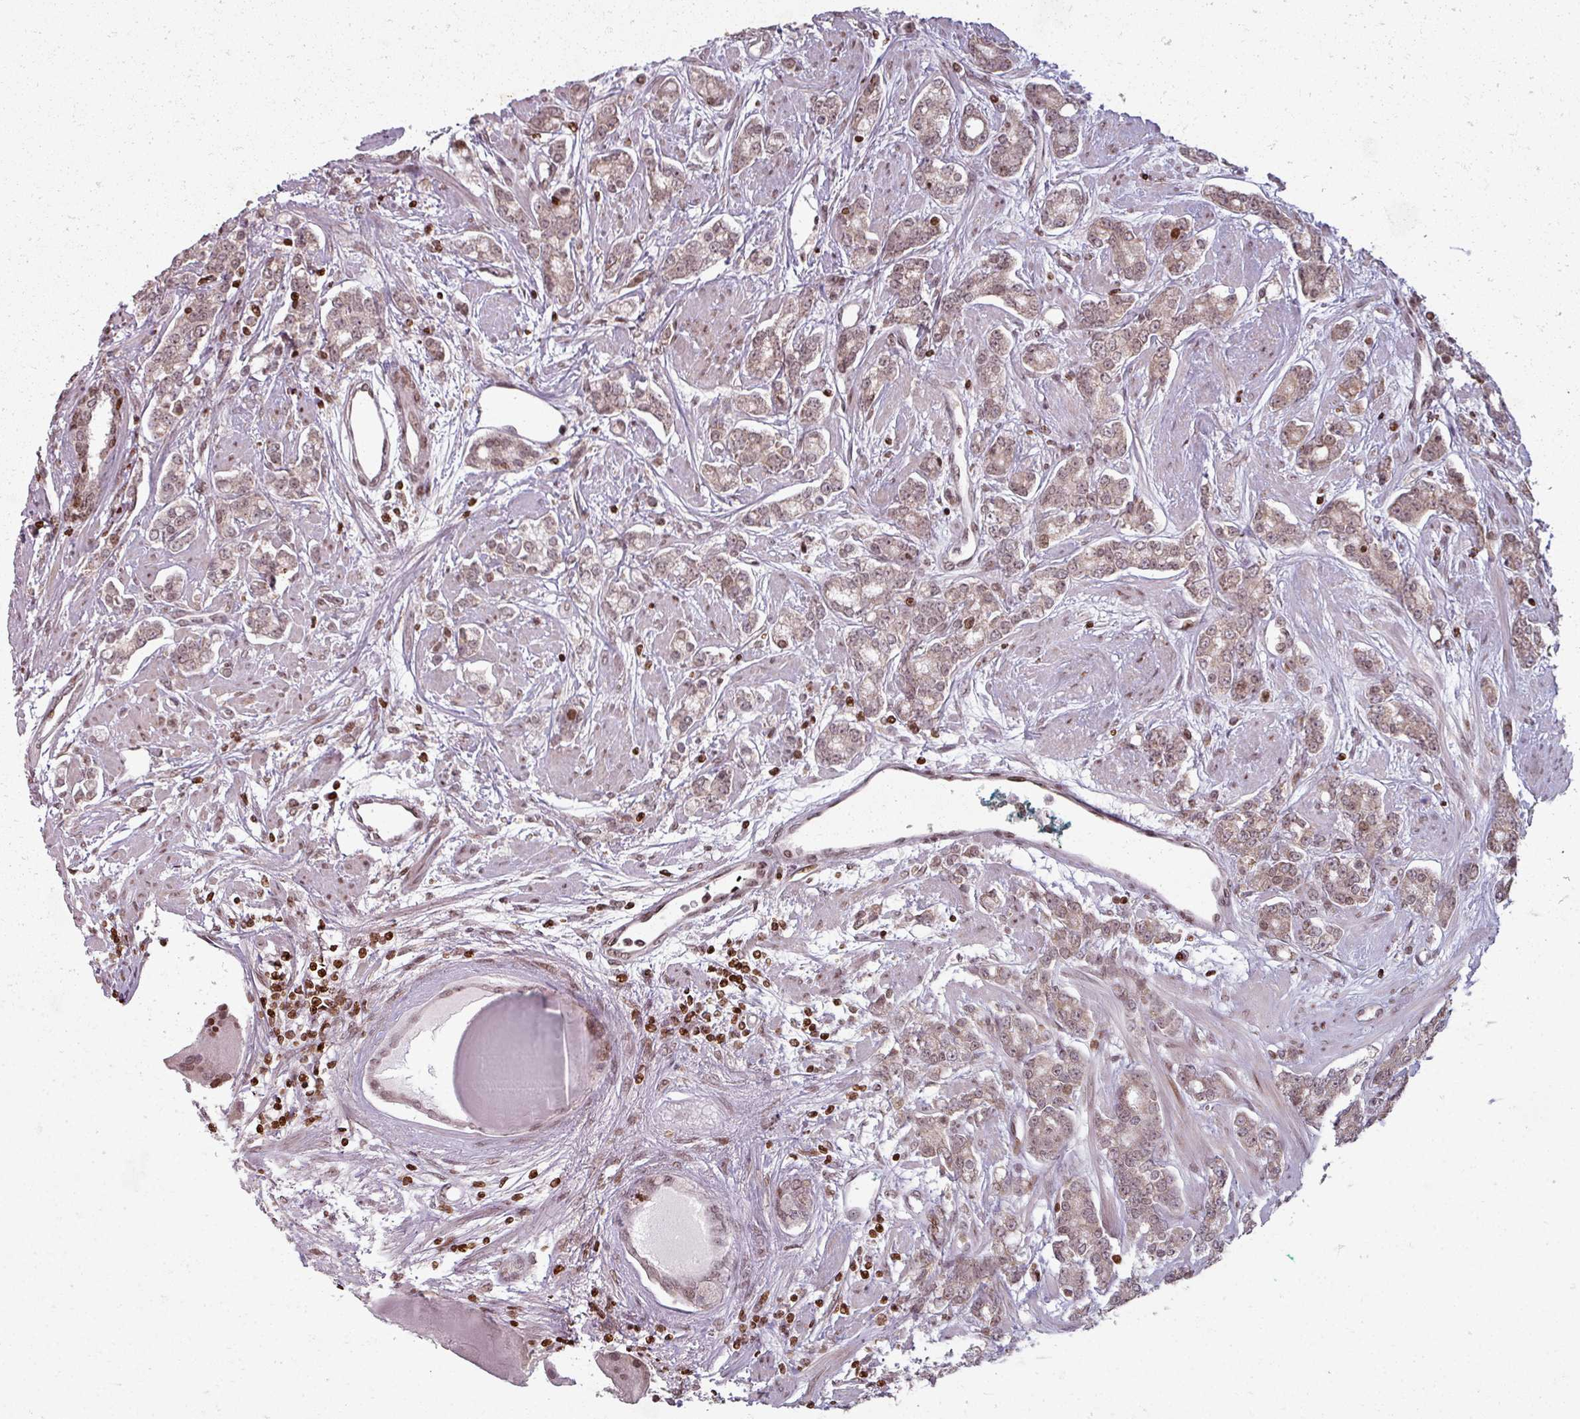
{"staining": {"intensity": "weak", "quantity": ">75%", "location": "nuclear"}, "tissue": "prostate cancer", "cell_type": "Tumor cells", "image_type": "cancer", "snomed": [{"axis": "morphology", "description": "Adenocarcinoma, High grade"}, {"axis": "topography", "description": "Prostate"}], "caption": "The photomicrograph exhibits a brown stain indicating the presence of a protein in the nuclear of tumor cells in prostate cancer.", "gene": "NCOR1", "patient": {"sex": "male", "age": 62}}